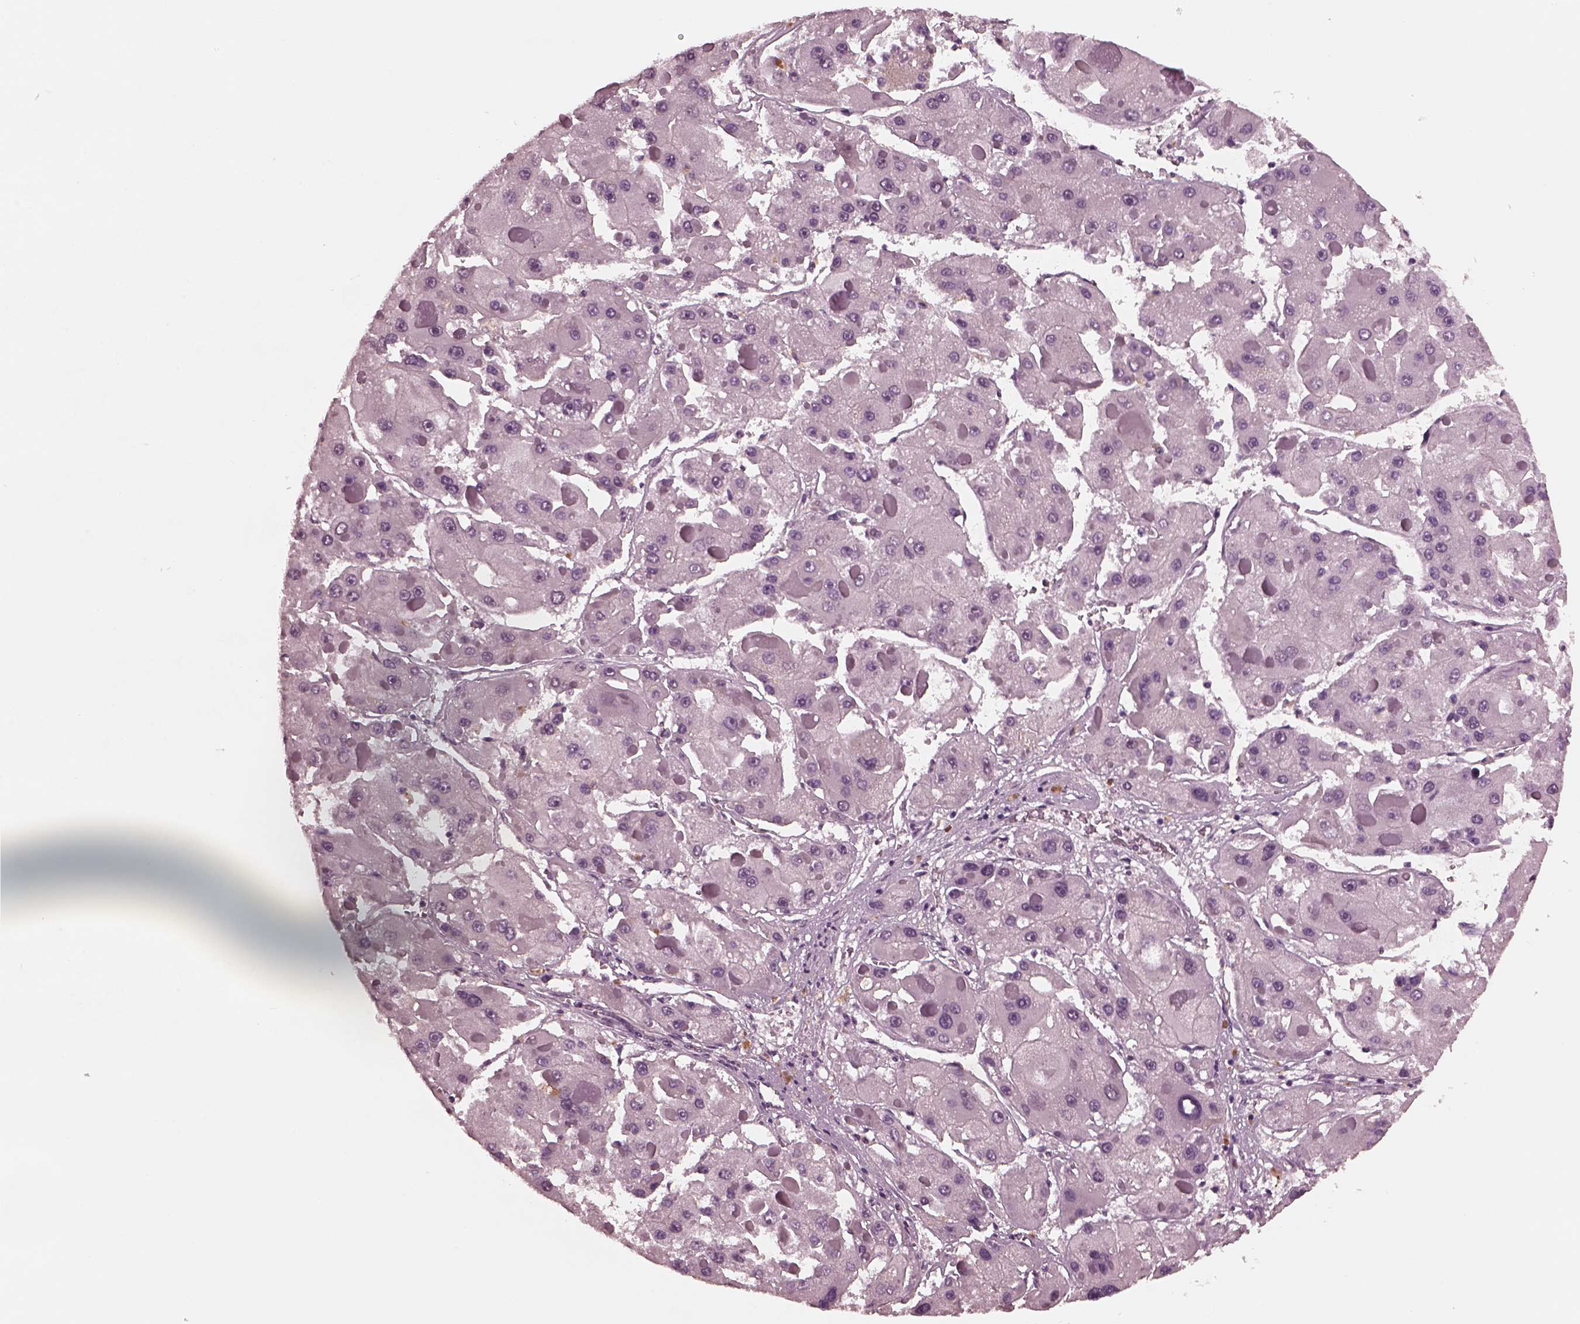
{"staining": {"intensity": "negative", "quantity": "none", "location": "none"}, "tissue": "liver cancer", "cell_type": "Tumor cells", "image_type": "cancer", "snomed": [{"axis": "morphology", "description": "Carcinoma, Hepatocellular, NOS"}, {"axis": "topography", "description": "Liver"}], "caption": "Micrograph shows no significant protein staining in tumor cells of hepatocellular carcinoma (liver).", "gene": "KIF6", "patient": {"sex": "female", "age": 73}}